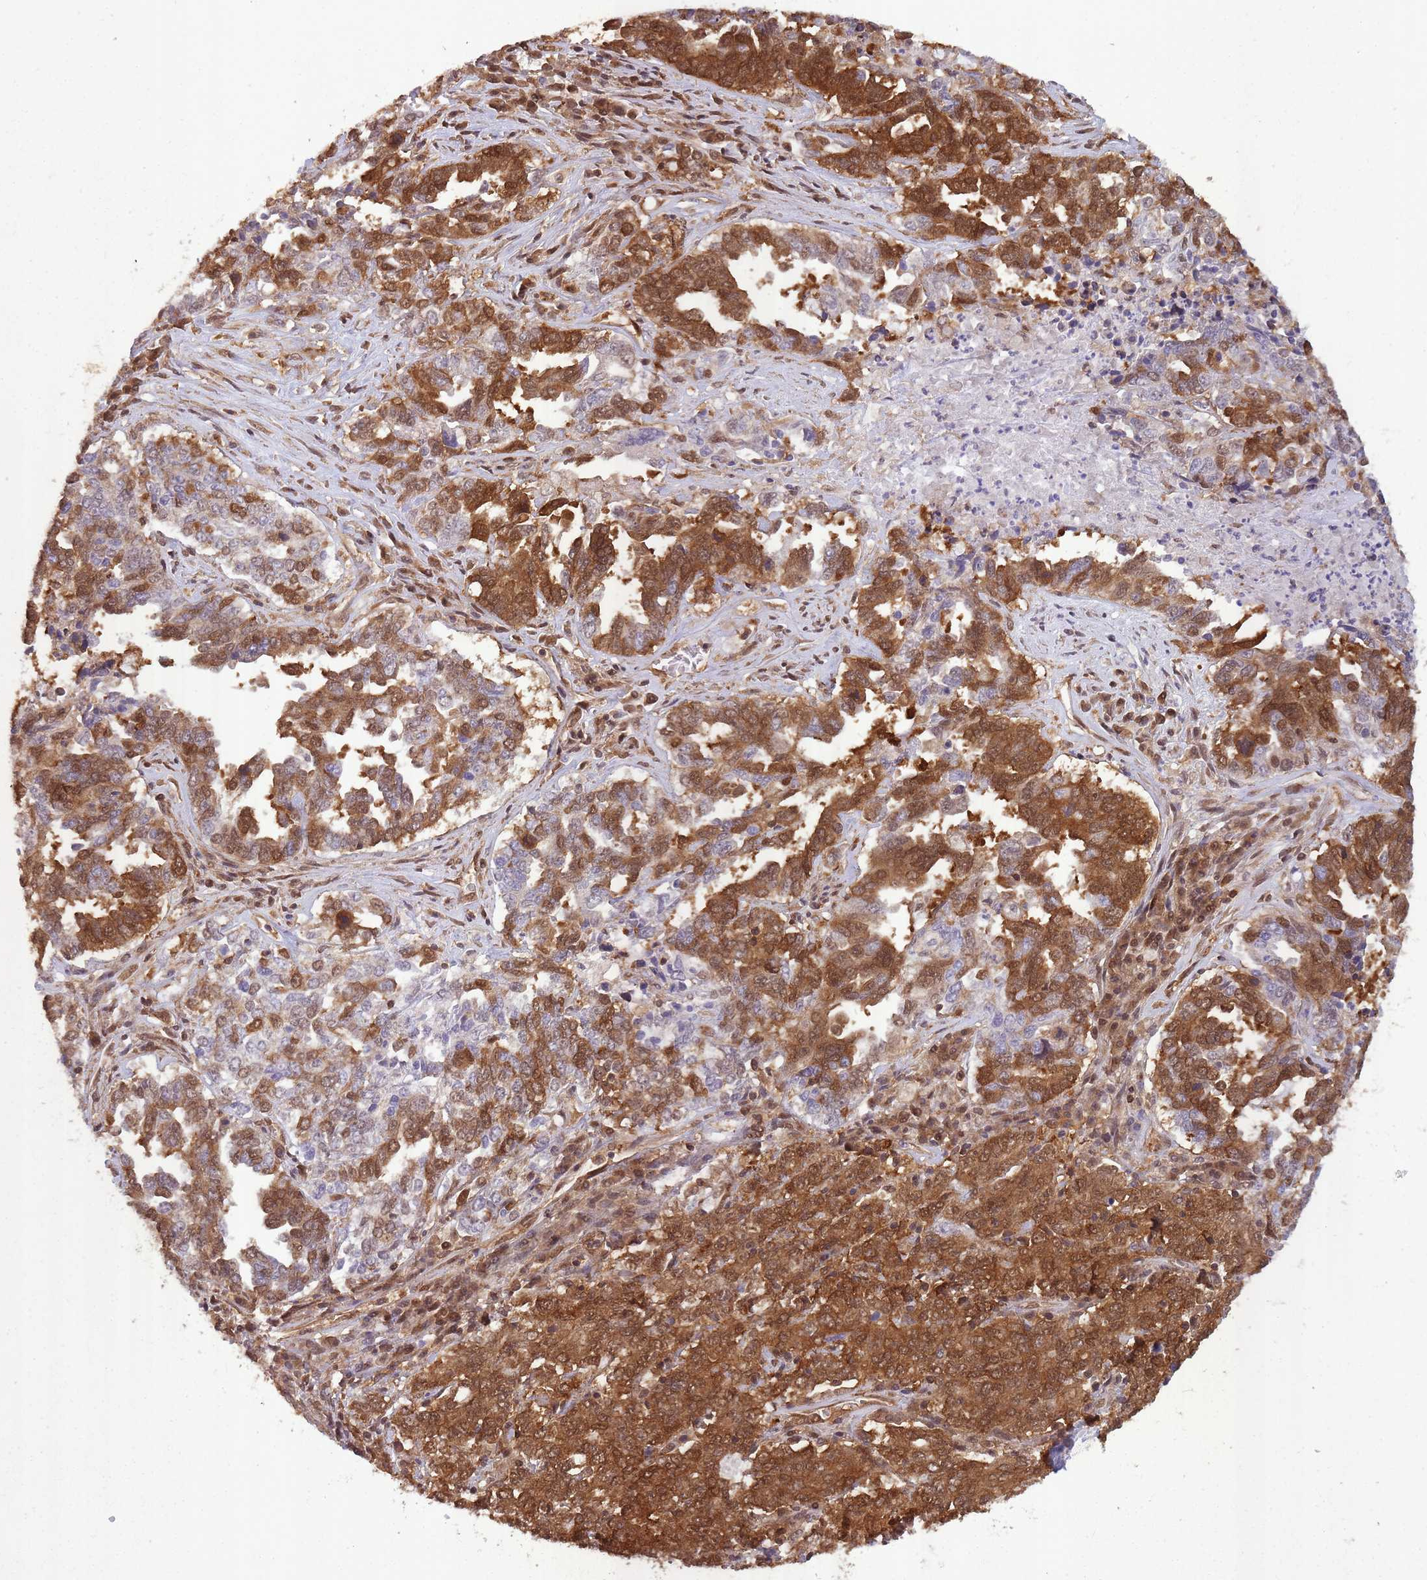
{"staining": {"intensity": "moderate", "quantity": ">75%", "location": "cytoplasmic/membranous,nuclear"}, "tissue": "ovarian cancer", "cell_type": "Tumor cells", "image_type": "cancer", "snomed": [{"axis": "morphology", "description": "Carcinoma, endometroid"}, {"axis": "topography", "description": "Ovary"}], "caption": "Moderate cytoplasmic/membranous and nuclear protein expression is appreciated in about >75% of tumor cells in ovarian cancer (endometroid carcinoma).", "gene": "PPP6R3", "patient": {"sex": "female", "age": 62}}